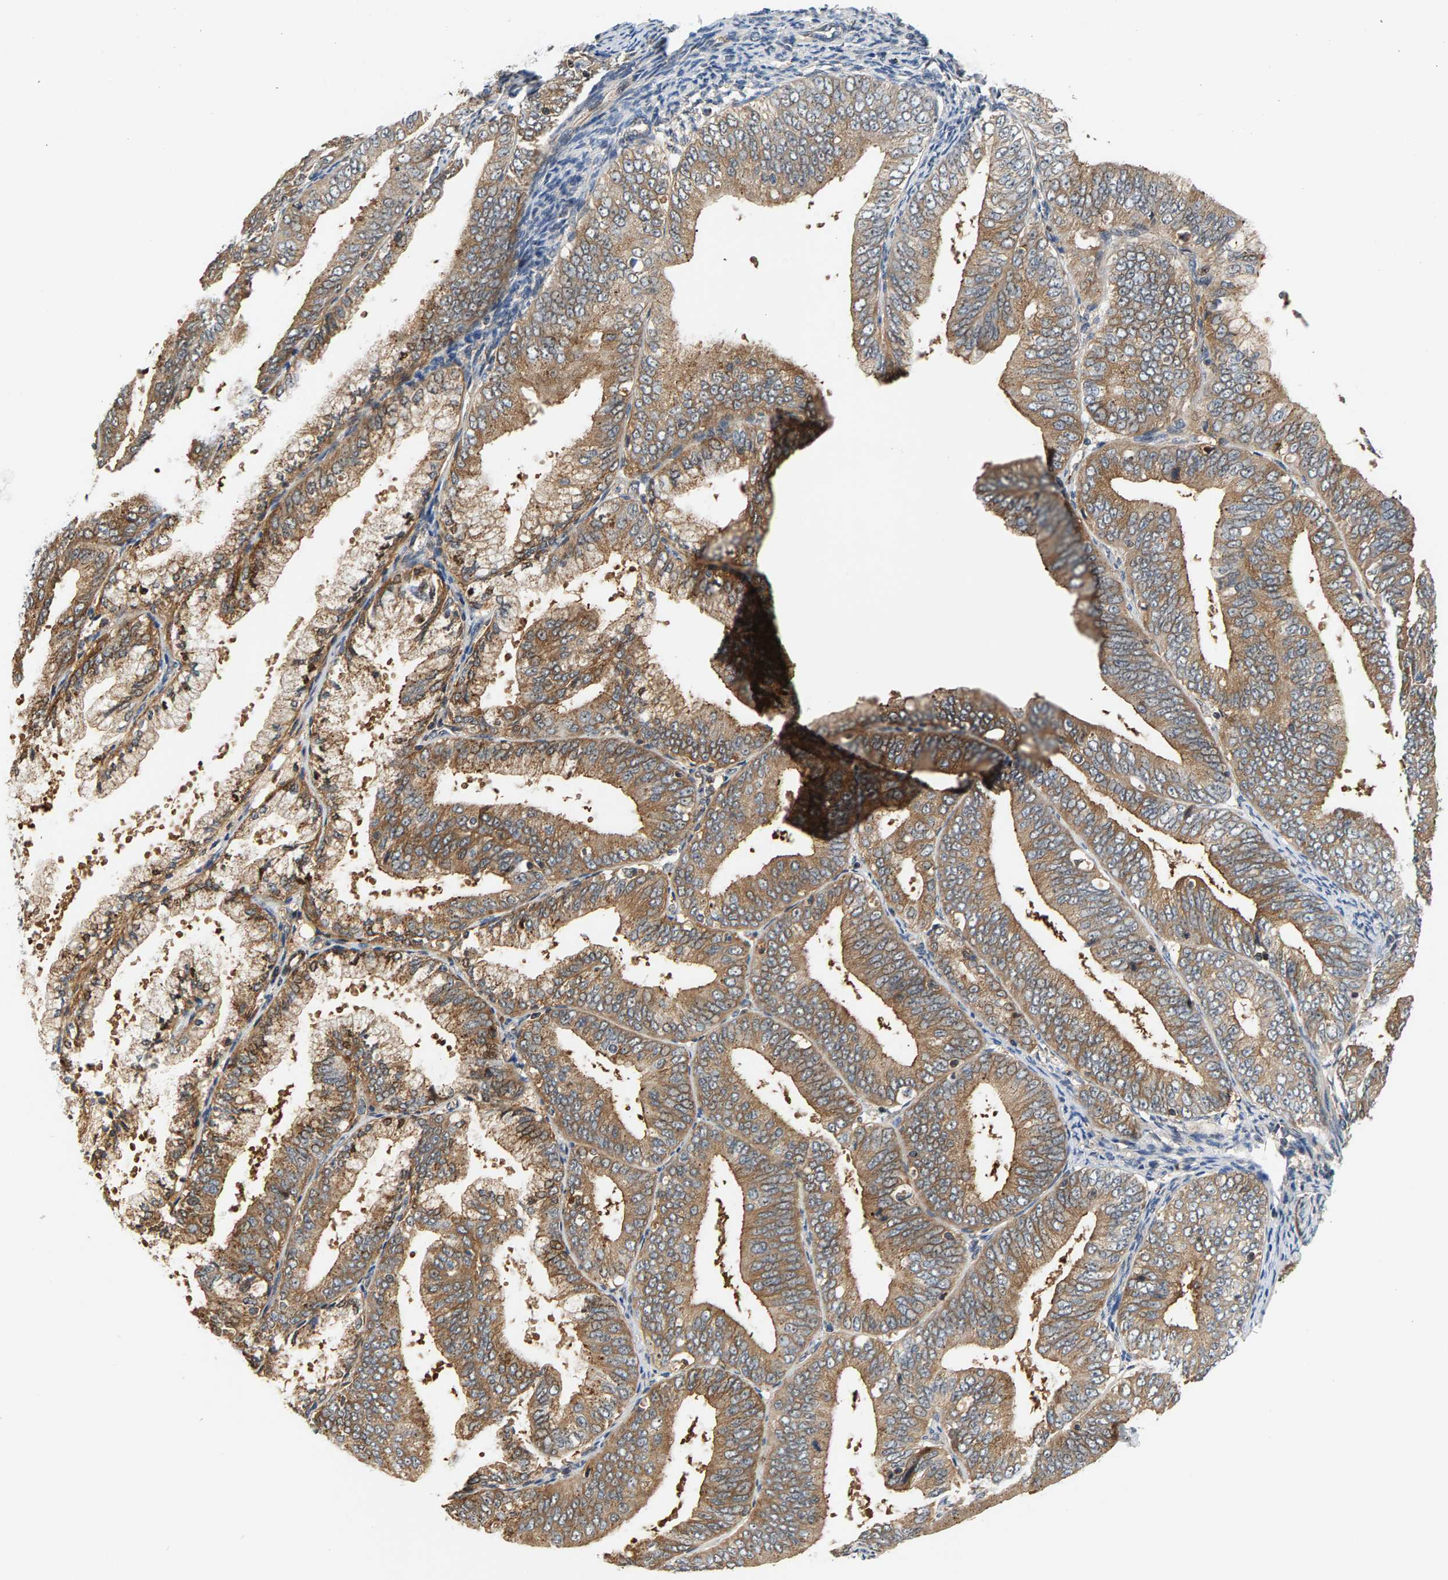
{"staining": {"intensity": "moderate", "quantity": ">75%", "location": "cytoplasmic/membranous"}, "tissue": "endometrial cancer", "cell_type": "Tumor cells", "image_type": "cancer", "snomed": [{"axis": "morphology", "description": "Adenocarcinoma, NOS"}, {"axis": "topography", "description": "Endometrium"}], "caption": "This histopathology image shows IHC staining of human endometrial cancer (adenocarcinoma), with medium moderate cytoplasmic/membranous expression in about >75% of tumor cells.", "gene": "MAP2K5", "patient": {"sex": "female", "age": 63}}